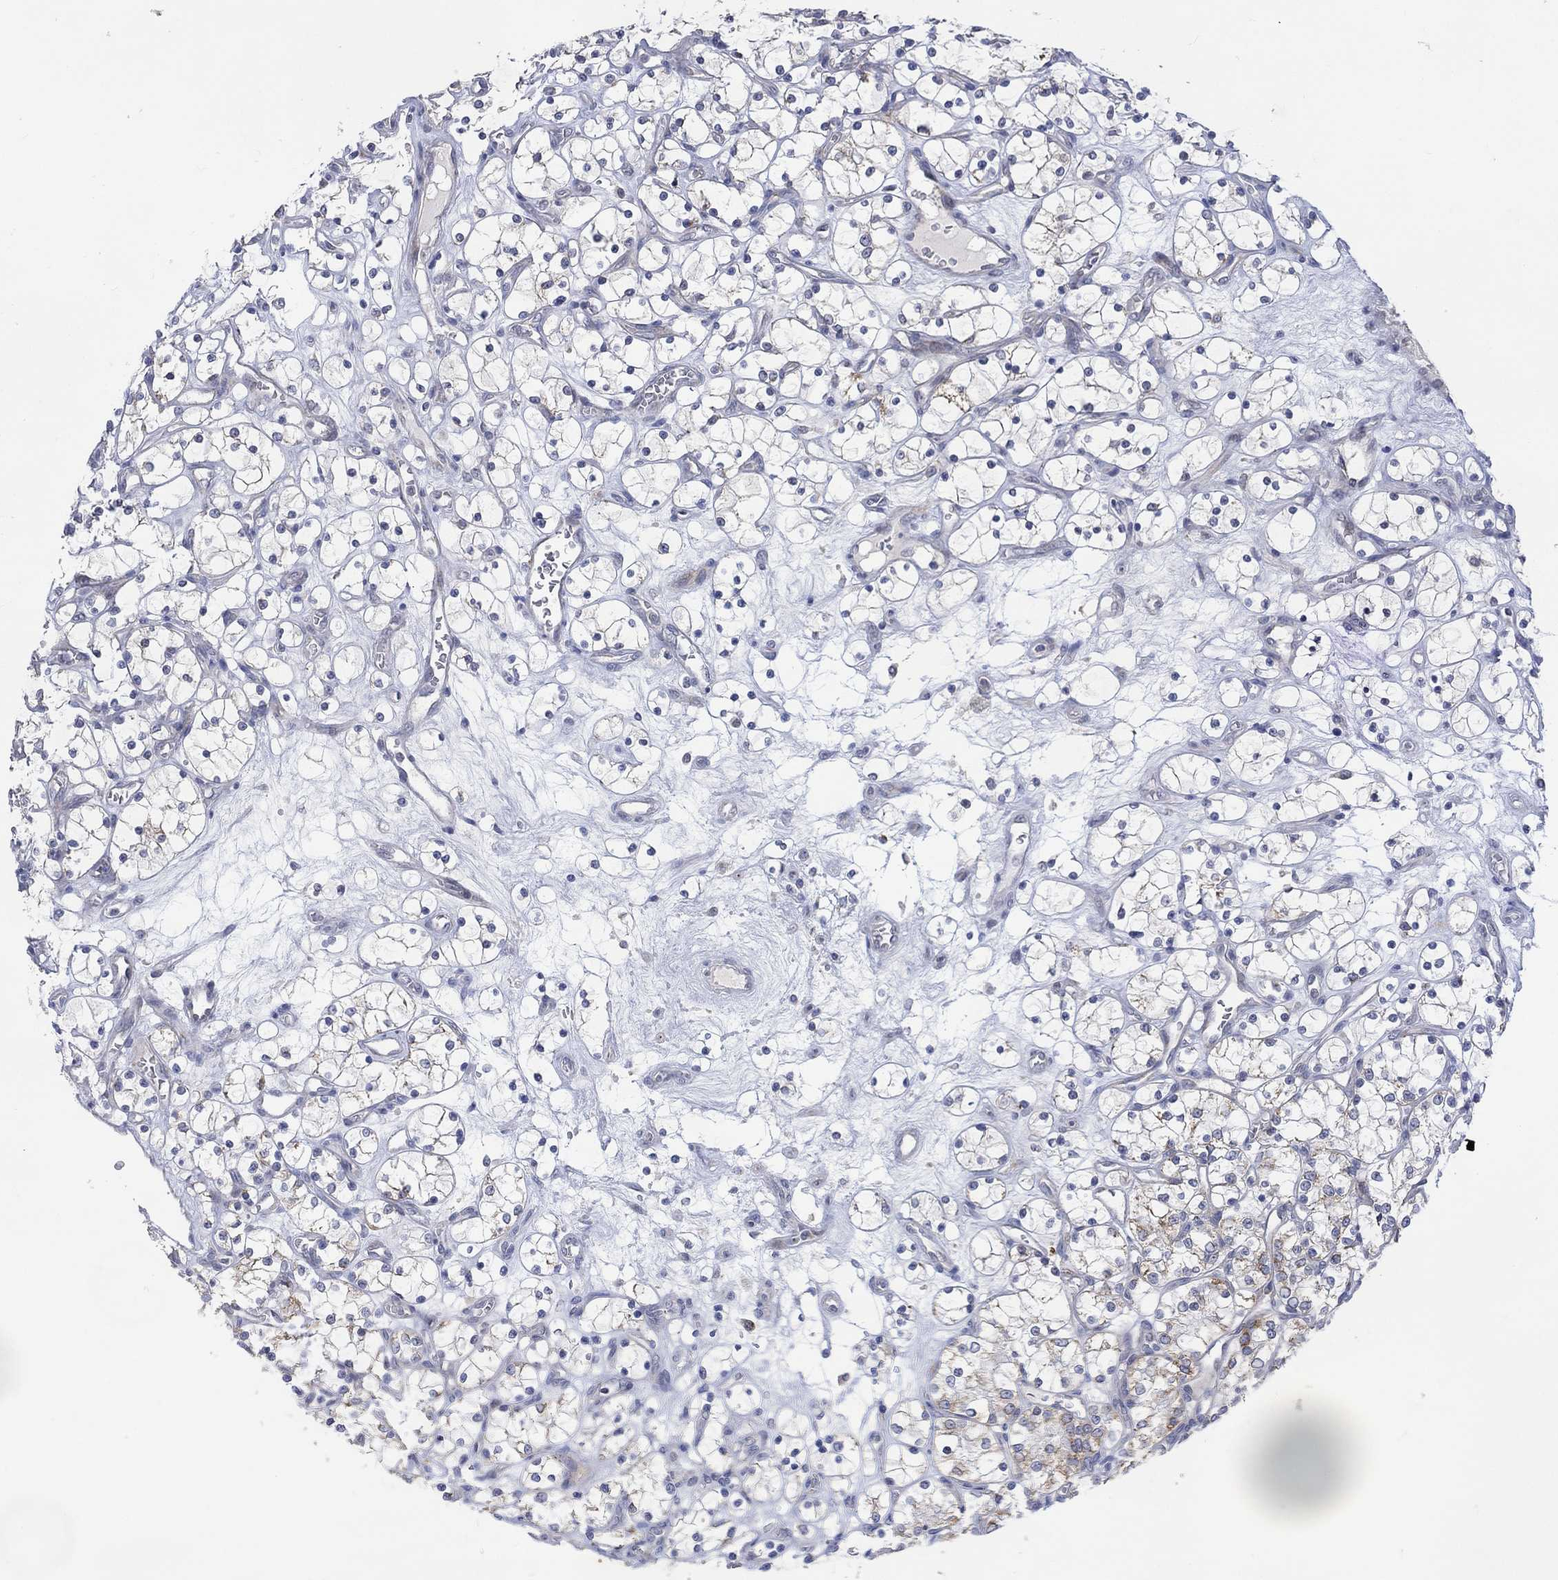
{"staining": {"intensity": "weak", "quantity": "<25%", "location": "cytoplasmic/membranous"}, "tissue": "renal cancer", "cell_type": "Tumor cells", "image_type": "cancer", "snomed": [{"axis": "morphology", "description": "Adenocarcinoma, NOS"}, {"axis": "topography", "description": "Kidney"}], "caption": "Renal cancer (adenocarcinoma) stained for a protein using IHC demonstrates no positivity tumor cells.", "gene": "SLC48A1", "patient": {"sex": "female", "age": 69}}